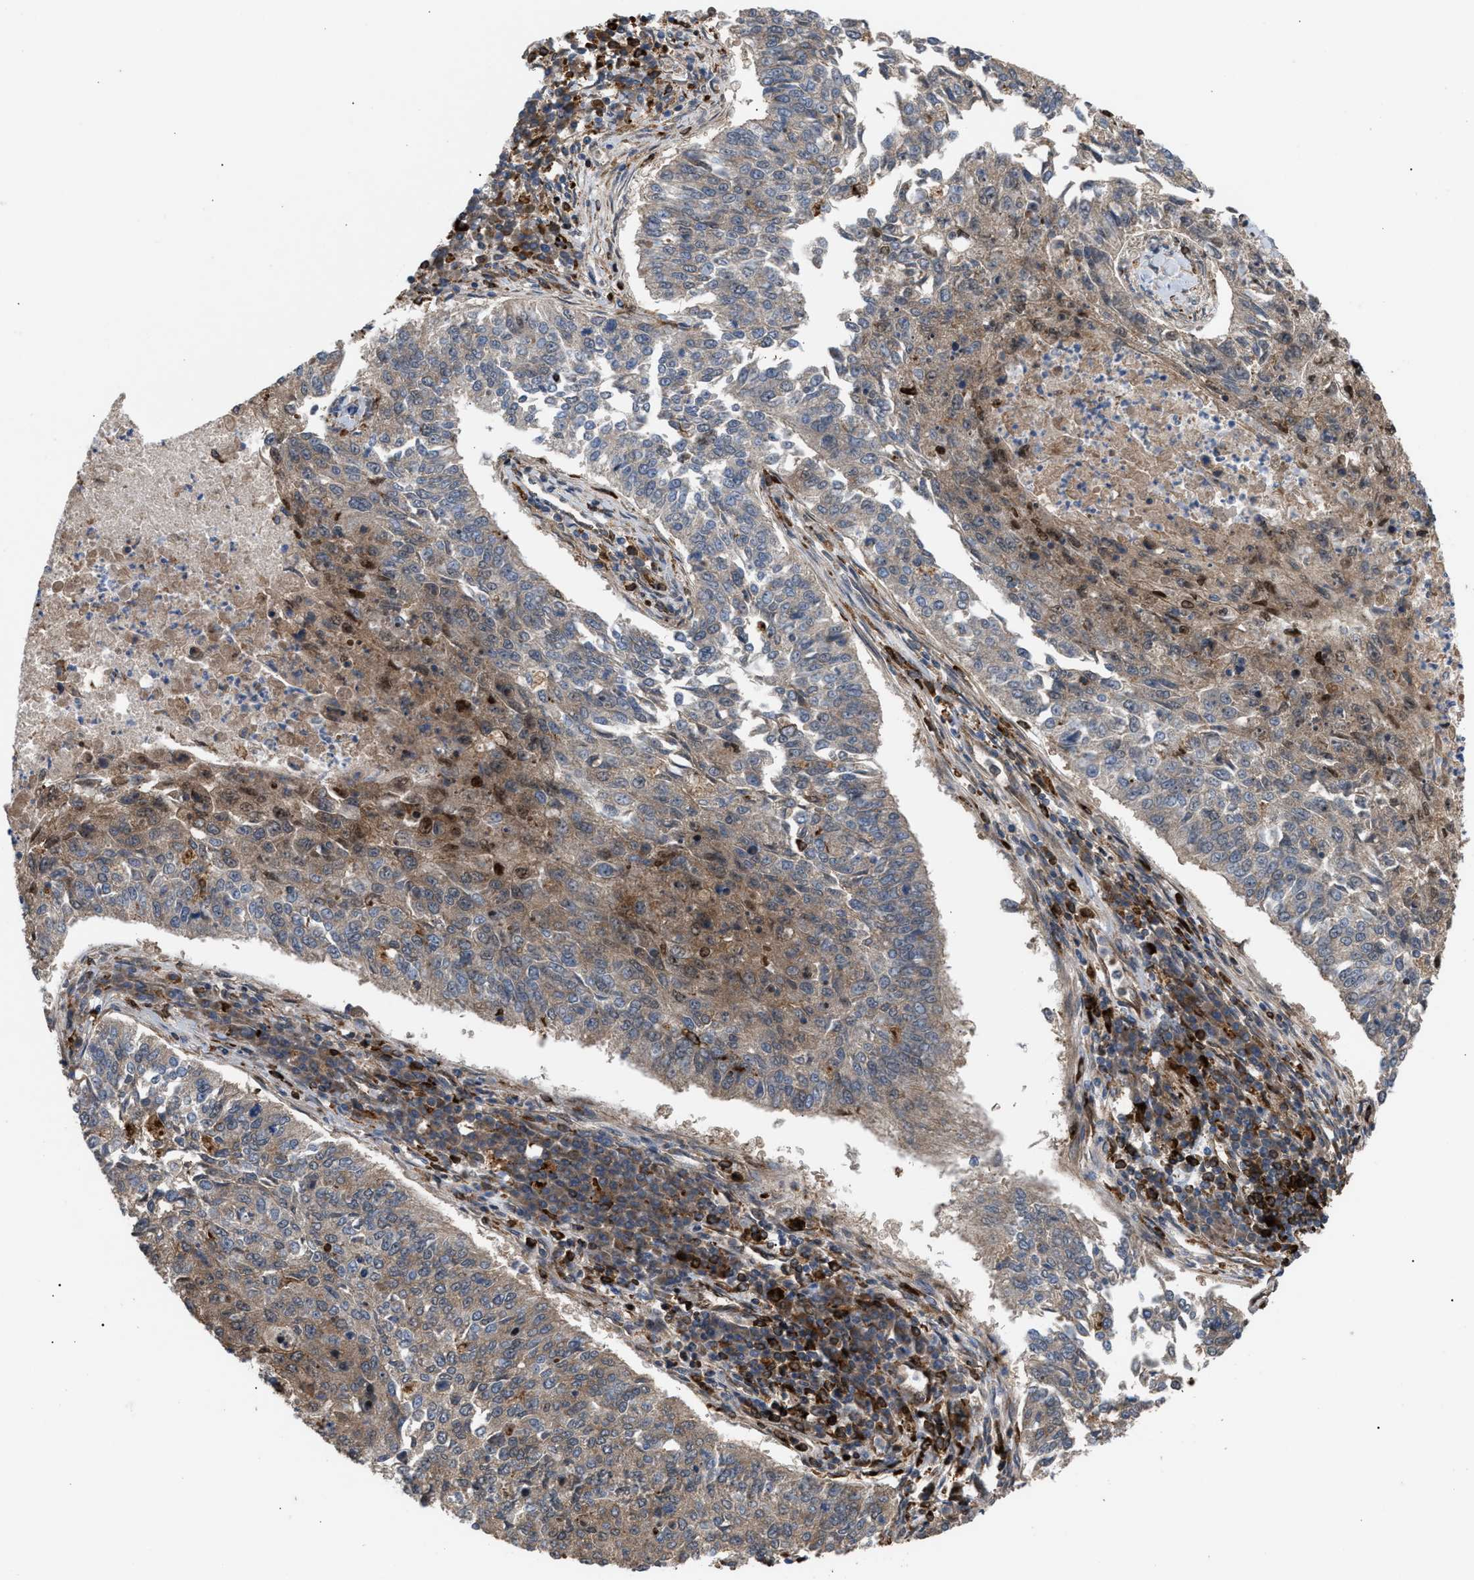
{"staining": {"intensity": "weak", "quantity": "<25%", "location": "cytoplasmic/membranous"}, "tissue": "lung cancer", "cell_type": "Tumor cells", "image_type": "cancer", "snomed": [{"axis": "morphology", "description": "Normal tissue, NOS"}, {"axis": "morphology", "description": "Squamous cell carcinoma, NOS"}, {"axis": "topography", "description": "Cartilage tissue"}, {"axis": "topography", "description": "Bronchus"}, {"axis": "topography", "description": "Lung"}], "caption": "Immunohistochemistry histopathology image of human lung cancer (squamous cell carcinoma) stained for a protein (brown), which shows no expression in tumor cells. The staining is performed using DAB (3,3'-diaminobenzidine) brown chromogen with nuclei counter-stained in using hematoxylin.", "gene": "GCC1", "patient": {"sex": "female", "age": 49}}